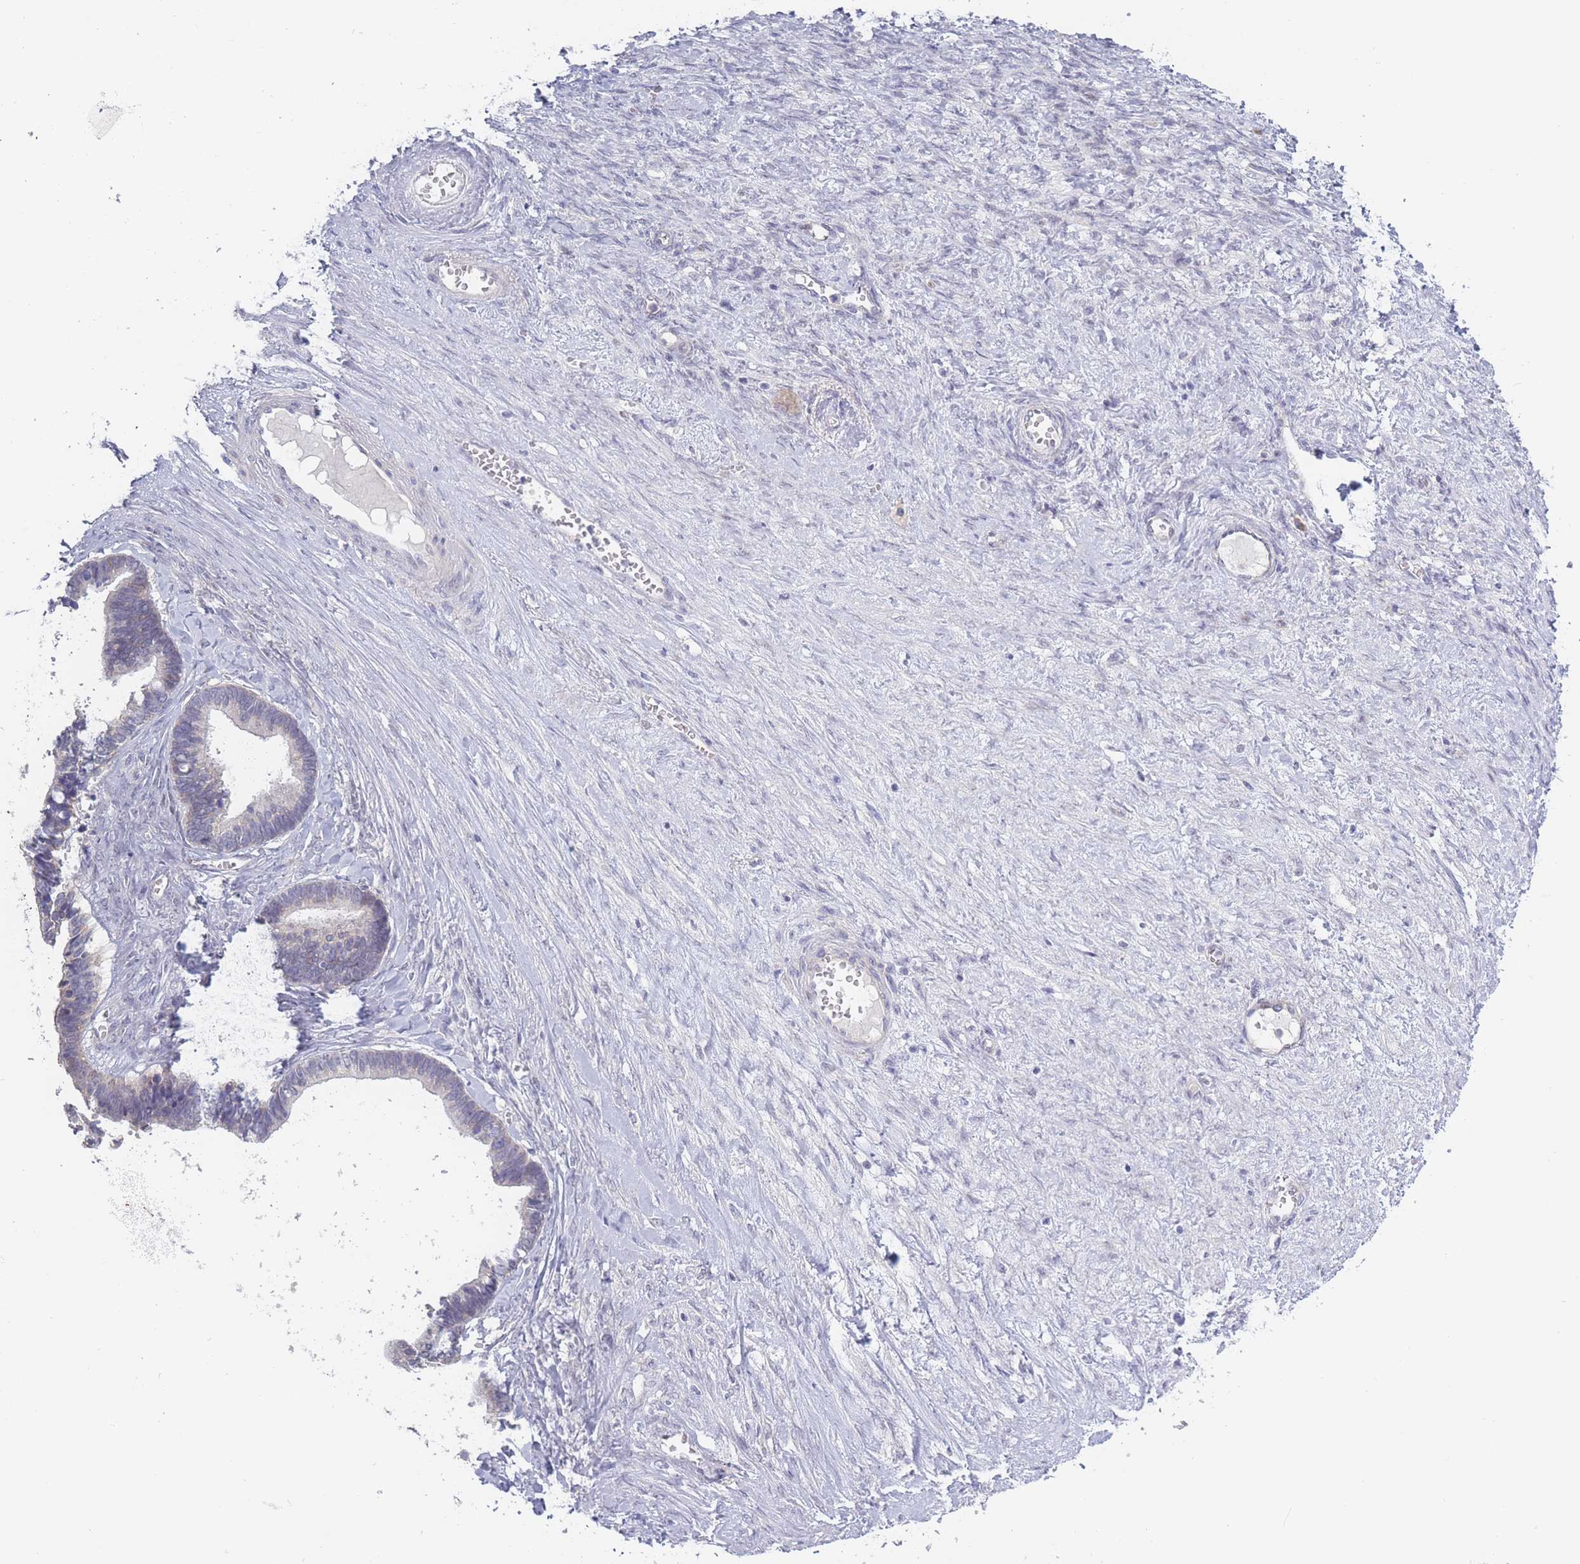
{"staining": {"intensity": "negative", "quantity": "none", "location": "none"}, "tissue": "ovarian cancer", "cell_type": "Tumor cells", "image_type": "cancer", "snomed": [{"axis": "morphology", "description": "Cystadenocarcinoma, serous, NOS"}, {"axis": "topography", "description": "Ovary"}], "caption": "Tumor cells show no significant expression in ovarian cancer.", "gene": "FAM227B", "patient": {"sex": "female", "age": 56}}